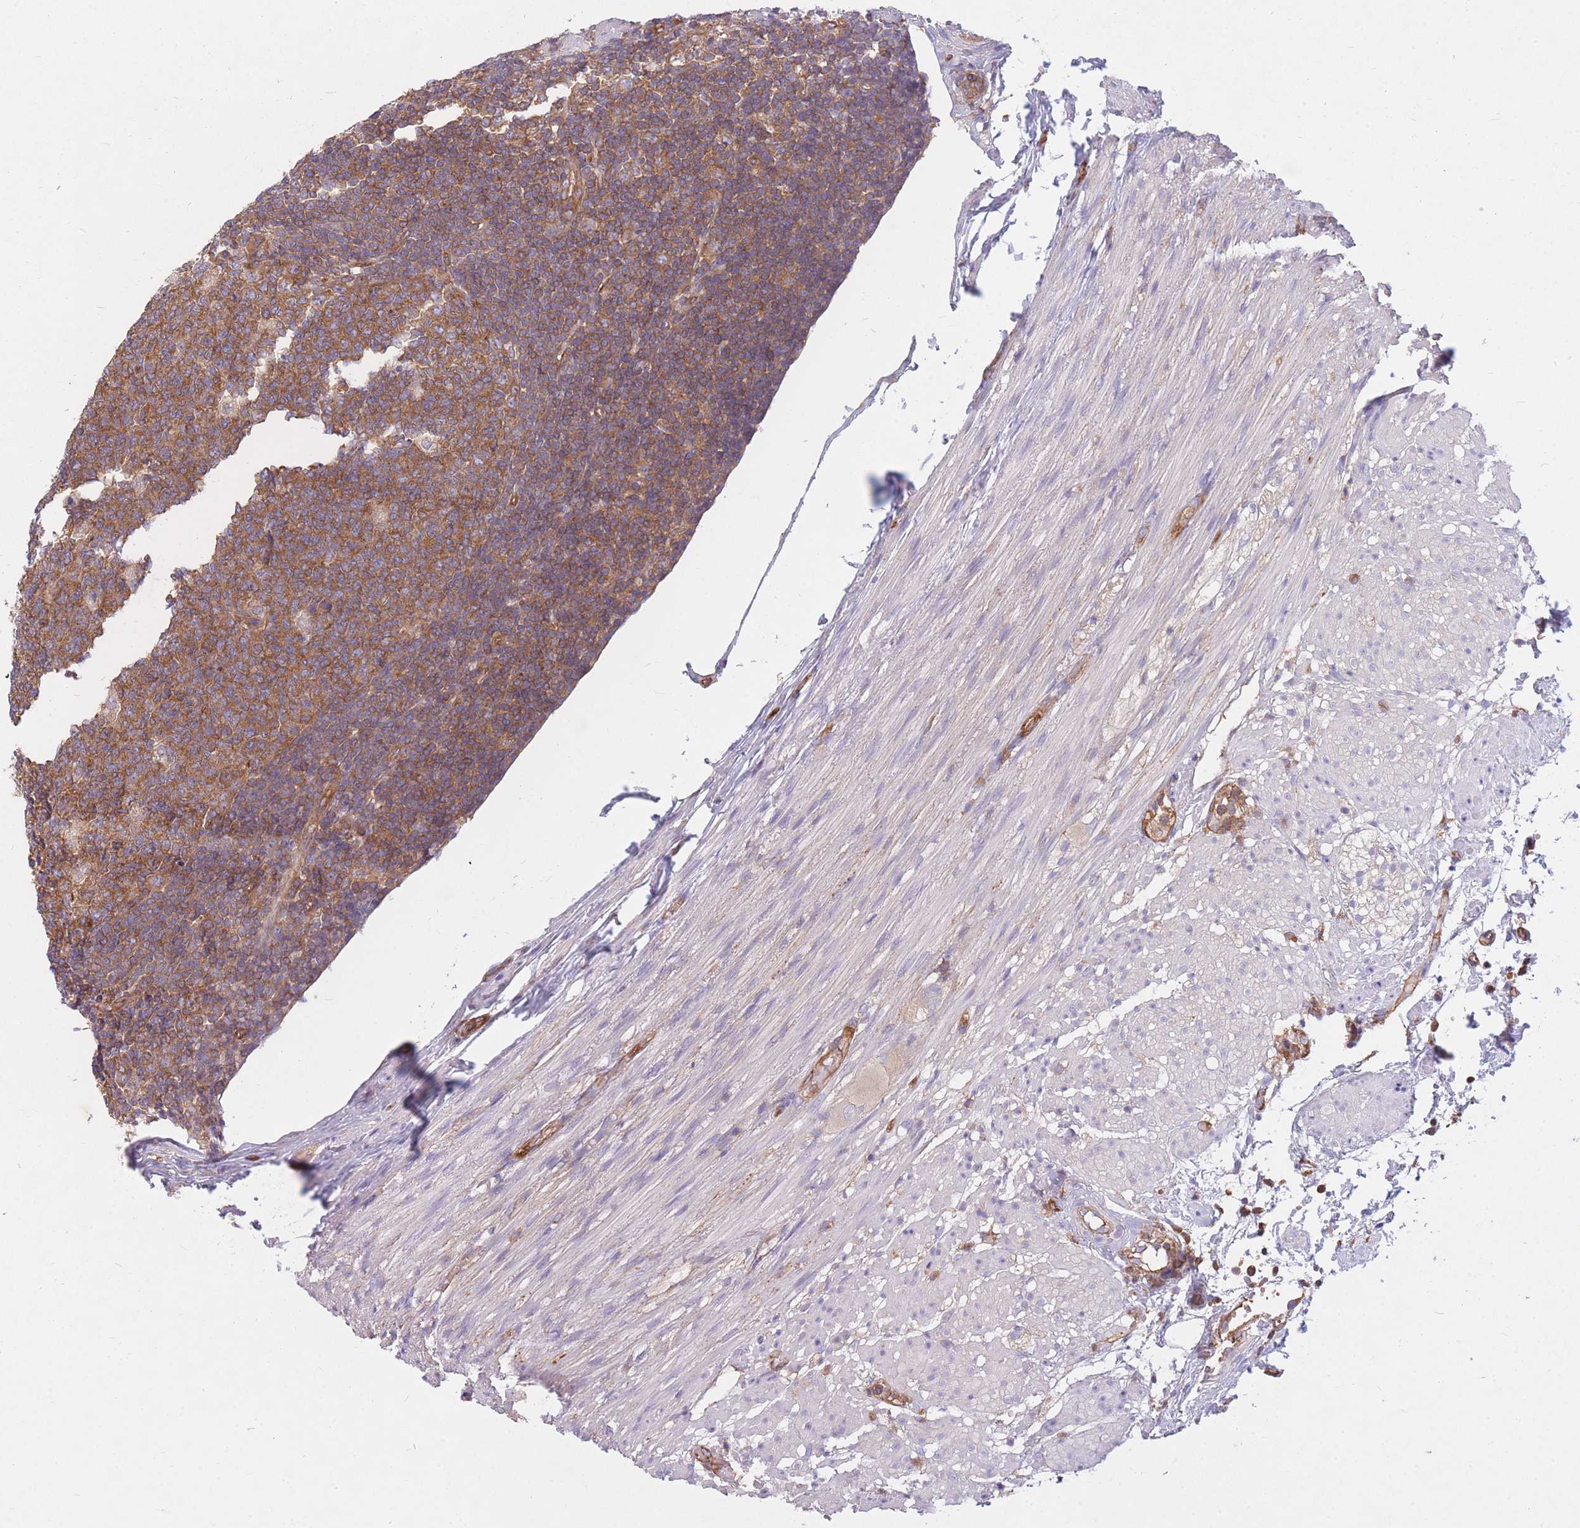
{"staining": {"intensity": "strong", "quantity": ">75%", "location": "cytoplasmic/membranous"}, "tissue": "appendix", "cell_type": "Glandular cells", "image_type": "normal", "snomed": [{"axis": "morphology", "description": "Normal tissue, NOS"}, {"axis": "topography", "description": "Appendix"}], "caption": "Immunohistochemical staining of normal appendix displays high levels of strong cytoplasmic/membranous positivity in about >75% of glandular cells. Nuclei are stained in blue.", "gene": "GGA1", "patient": {"sex": "male", "age": 83}}